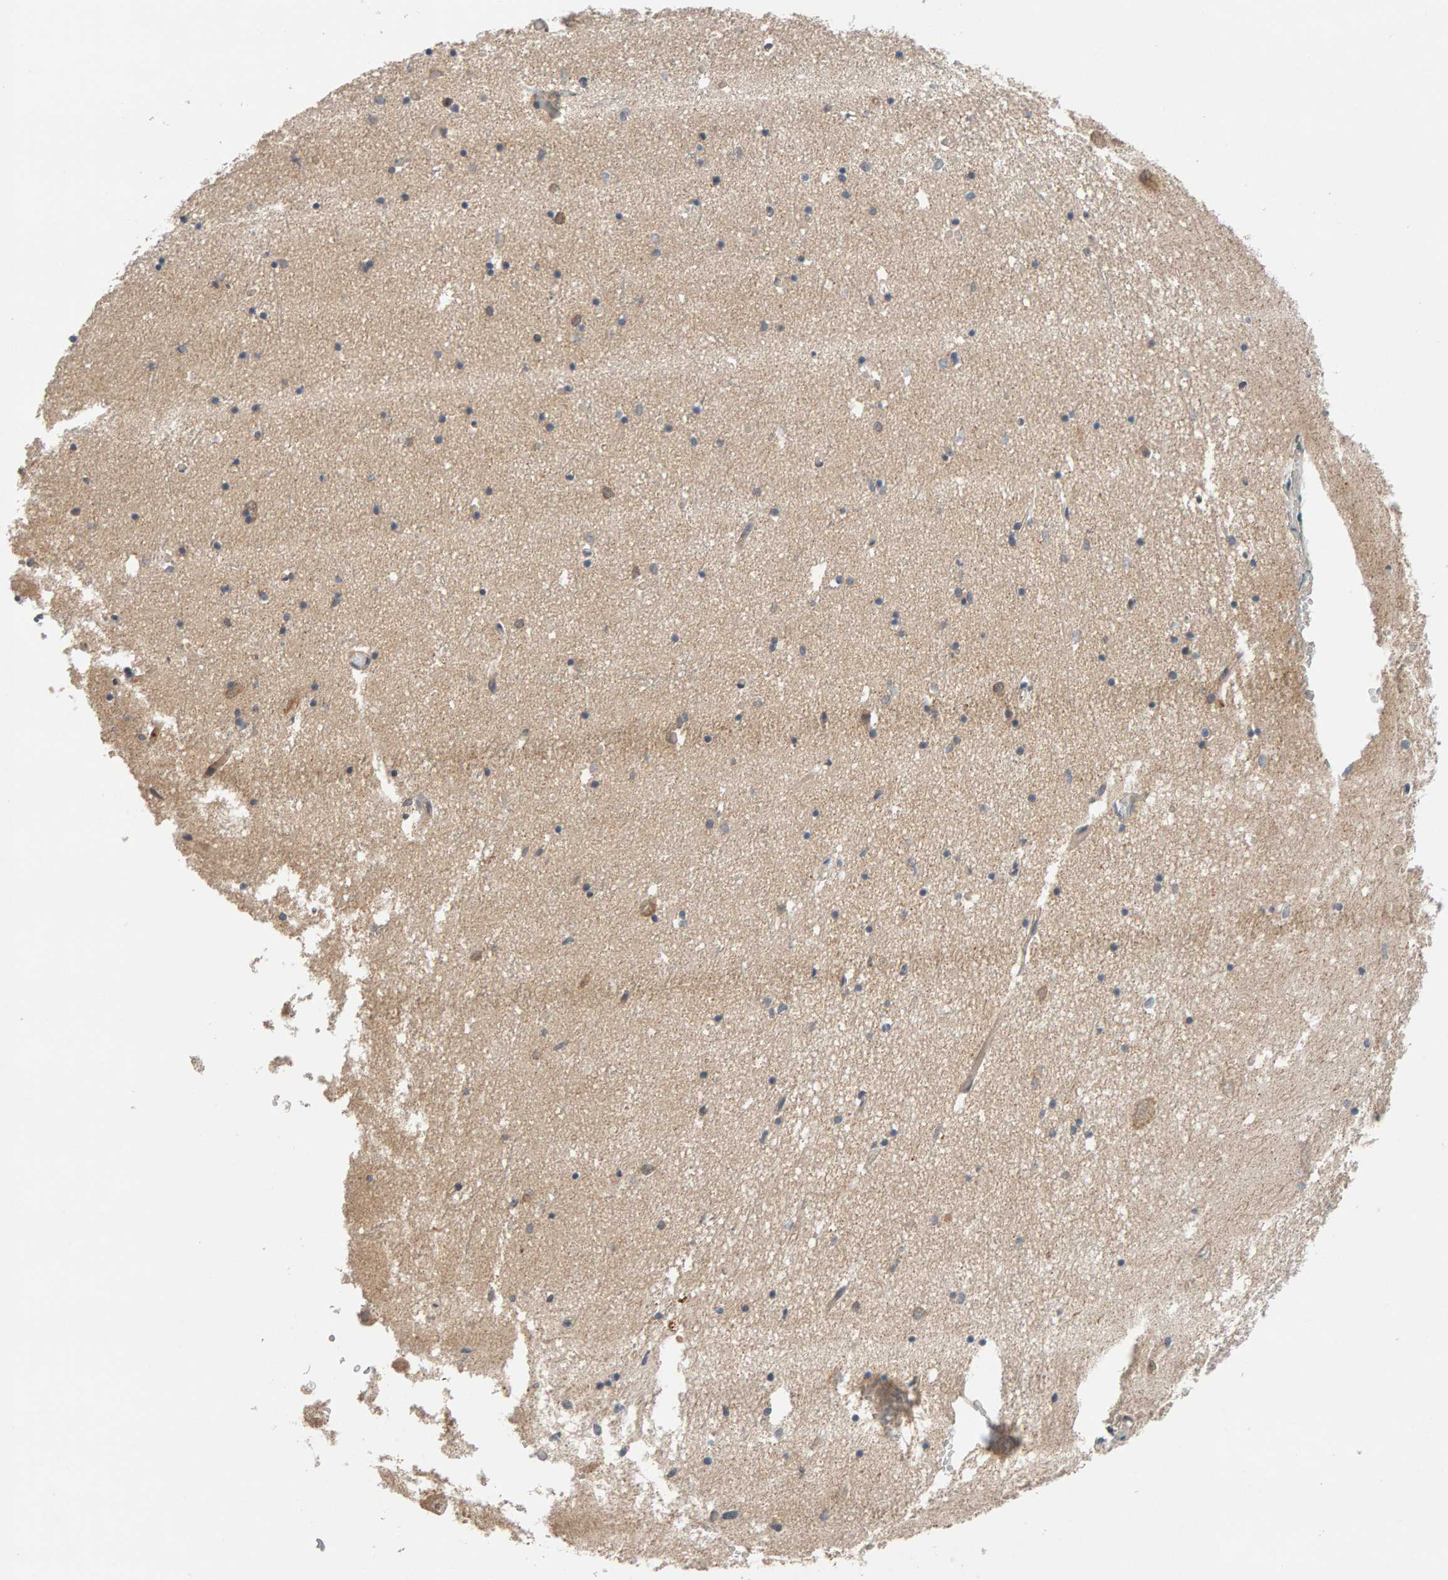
{"staining": {"intensity": "negative", "quantity": "none", "location": "none"}, "tissue": "hippocampus", "cell_type": "Glial cells", "image_type": "normal", "snomed": [{"axis": "morphology", "description": "Normal tissue, NOS"}, {"axis": "topography", "description": "Hippocampus"}], "caption": "The image shows no staining of glial cells in normal hippocampus.", "gene": "DNAJC7", "patient": {"sex": "male", "age": 70}}